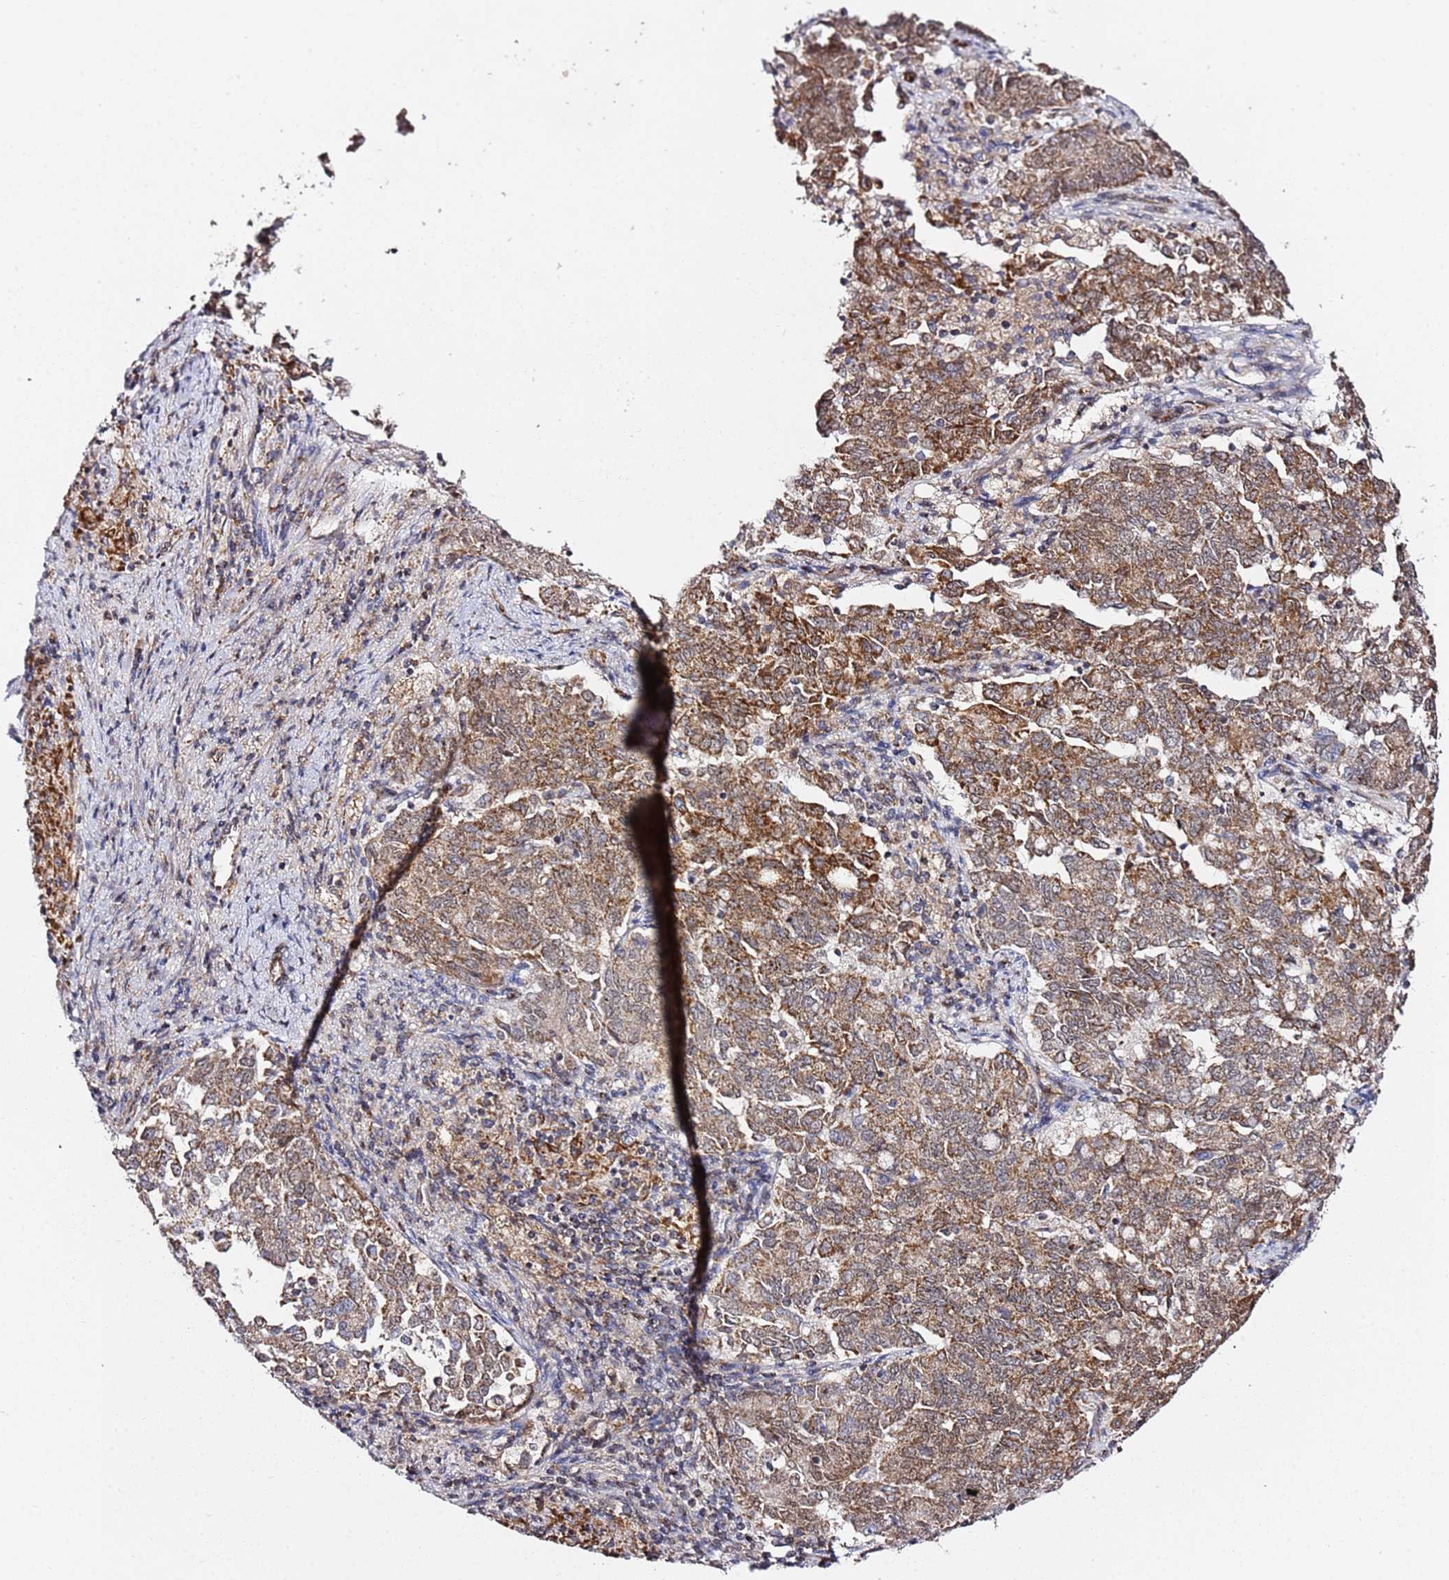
{"staining": {"intensity": "moderate", "quantity": ">75%", "location": "cytoplasmic/membranous"}, "tissue": "endometrial cancer", "cell_type": "Tumor cells", "image_type": "cancer", "snomed": [{"axis": "morphology", "description": "Adenocarcinoma, NOS"}, {"axis": "topography", "description": "Endometrium"}], "caption": "Brown immunohistochemical staining in human adenocarcinoma (endometrial) displays moderate cytoplasmic/membranous expression in about >75% of tumor cells.", "gene": "TP53AIP1", "patient": {"sex": "female", "age": 80}}